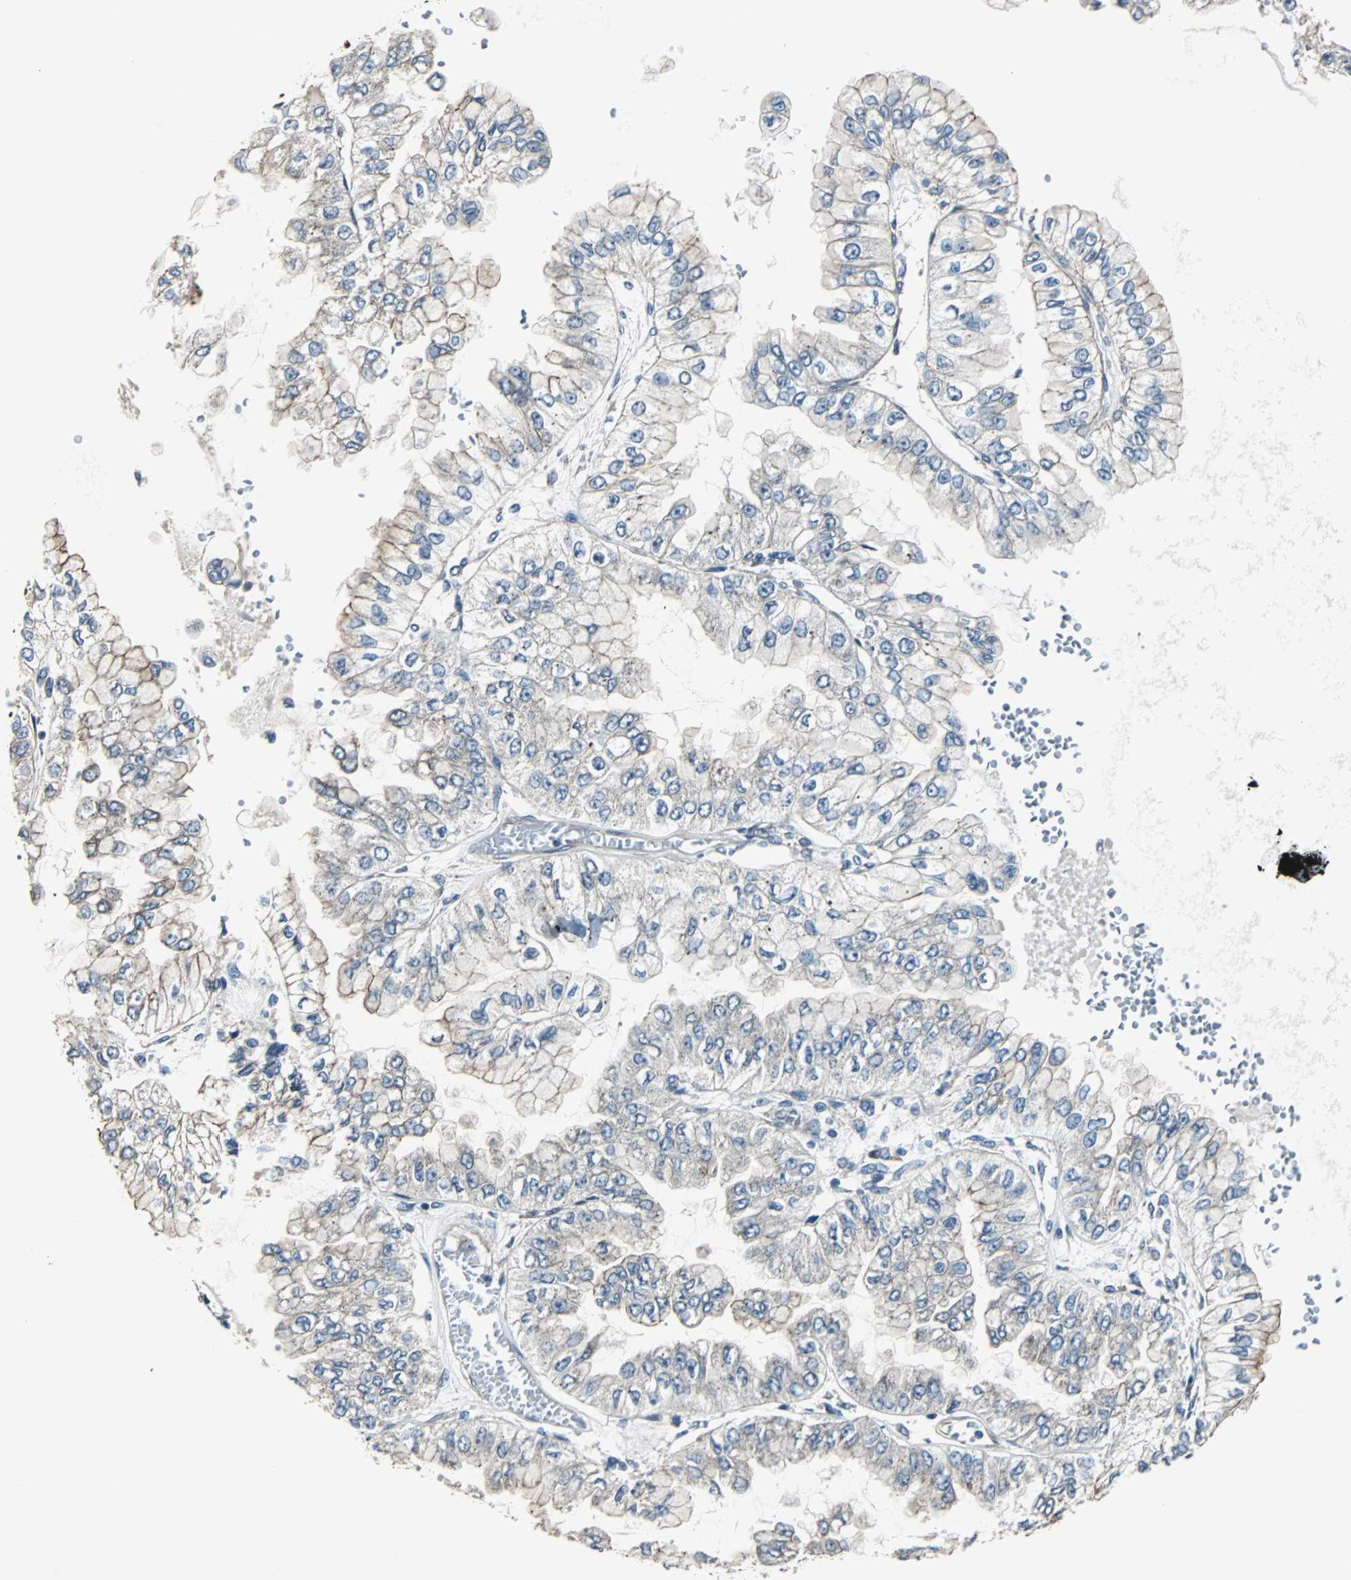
{"staining": {"intensity": "negative", "quantity": "none", "location": "none"}, "tissue": "liver cancer", "cell_type": "Tumor cells", "image_type": "cancer", "snomed": [{"axis": "morphology", "description": "Cholangiocarcinoma"}, {"axis": "topography", "description": "Liver"}], "caption": "High power microscopy histopathology image of an IHC histopathology image of liver cancer, revealing no significant staining in tumor cells.", "gene": "CHP1", "patient": {"sex": "female", "age": 79}}